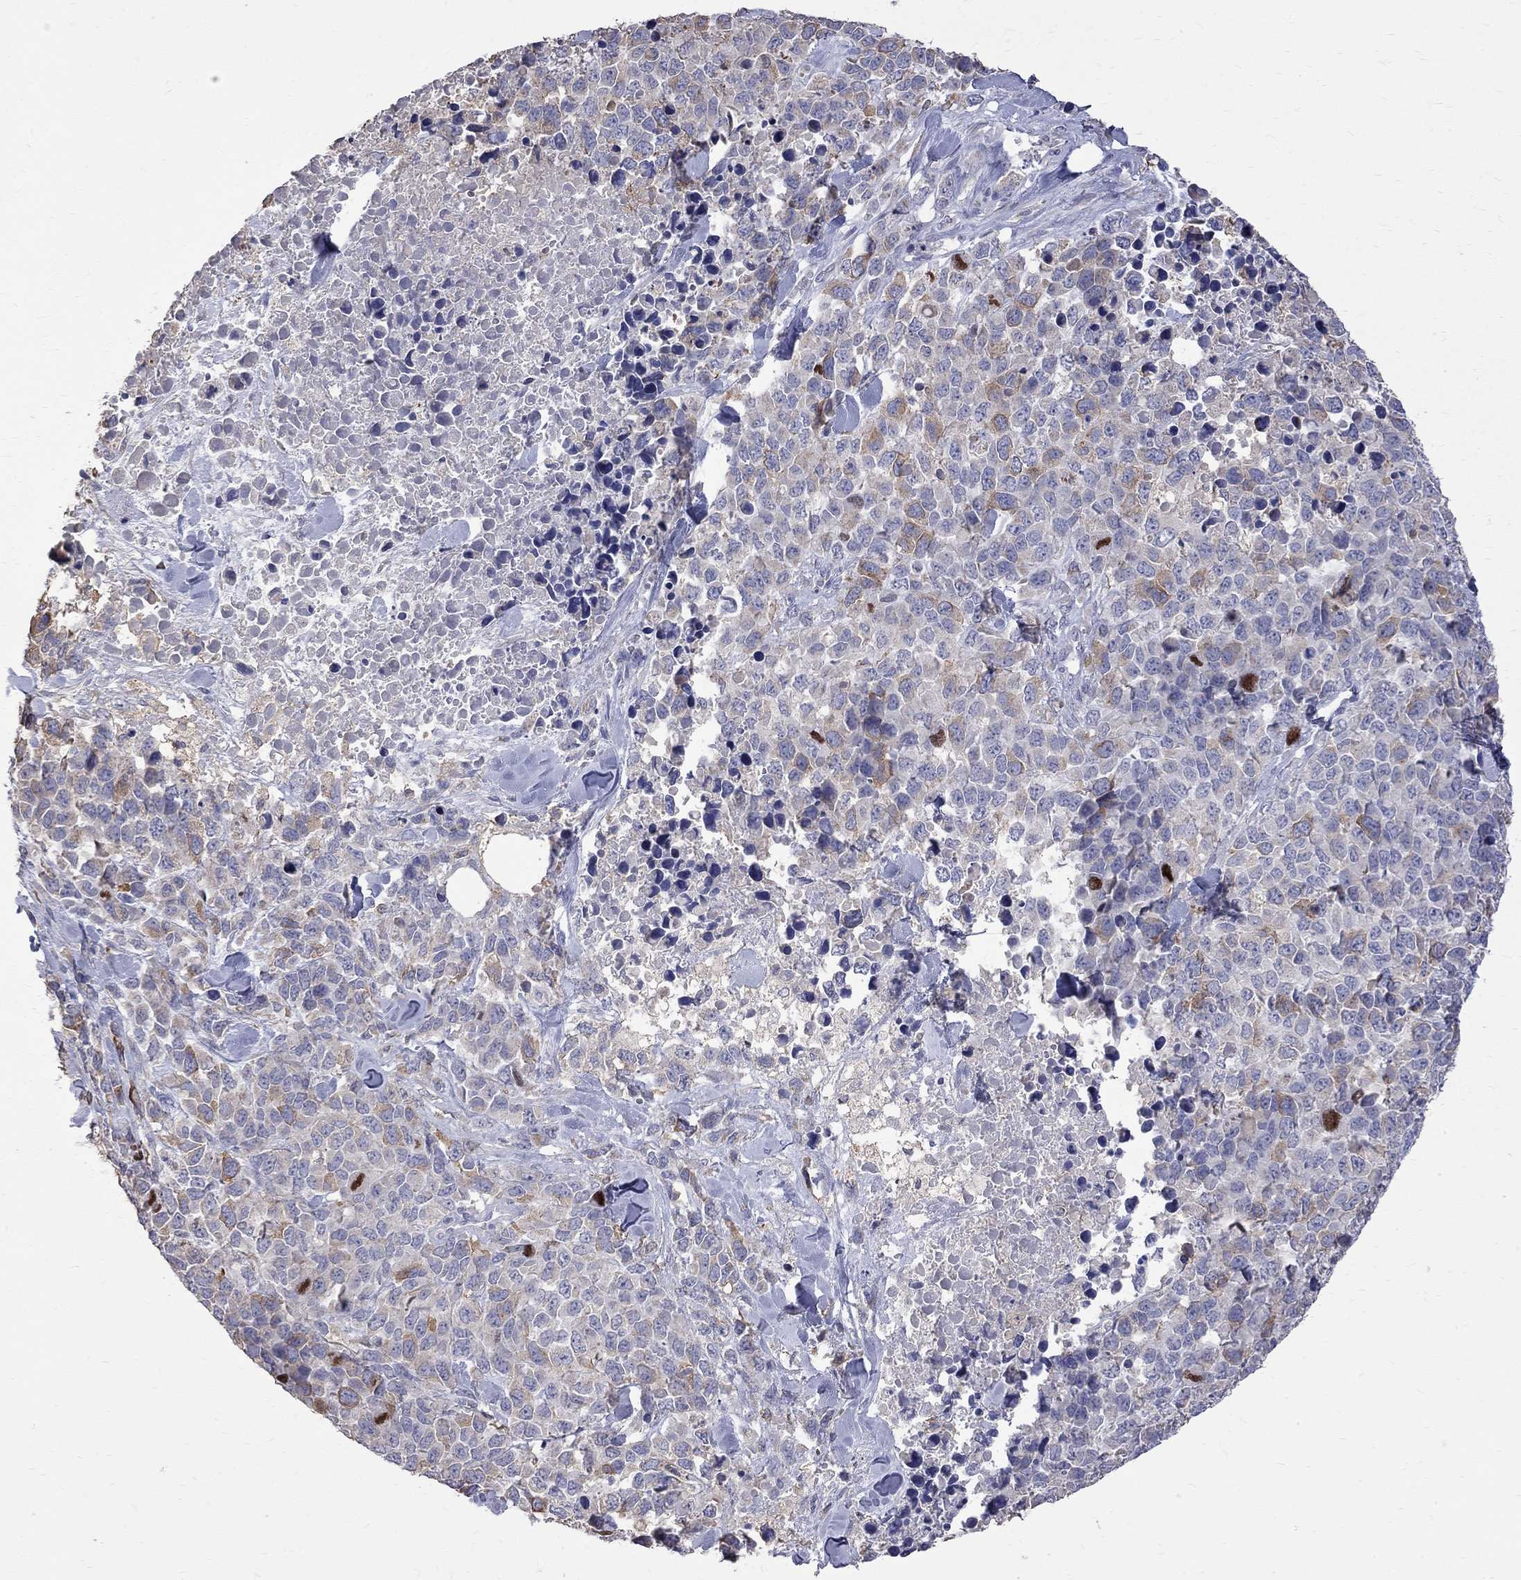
{"staining": {"intensity": "moderate", "quantity": "<25%", "location": "cytoplasmic/membranous"}, "tissue": "melanoma", "cell_type": "Tumor cells", "image_type": "cancer", "snomed": [{"axis": "morphology", "description": "Malignant melanoma, Metastatic site"}, {"axis": "topography", "description": "Skin"}], "caption": "Human malignant melanoma (metastatic site) stained with a protein marker reveals moderate staining in tumor cells.", "gene": "CKAP2", "patient": {"sex": "male", "age": 84}}